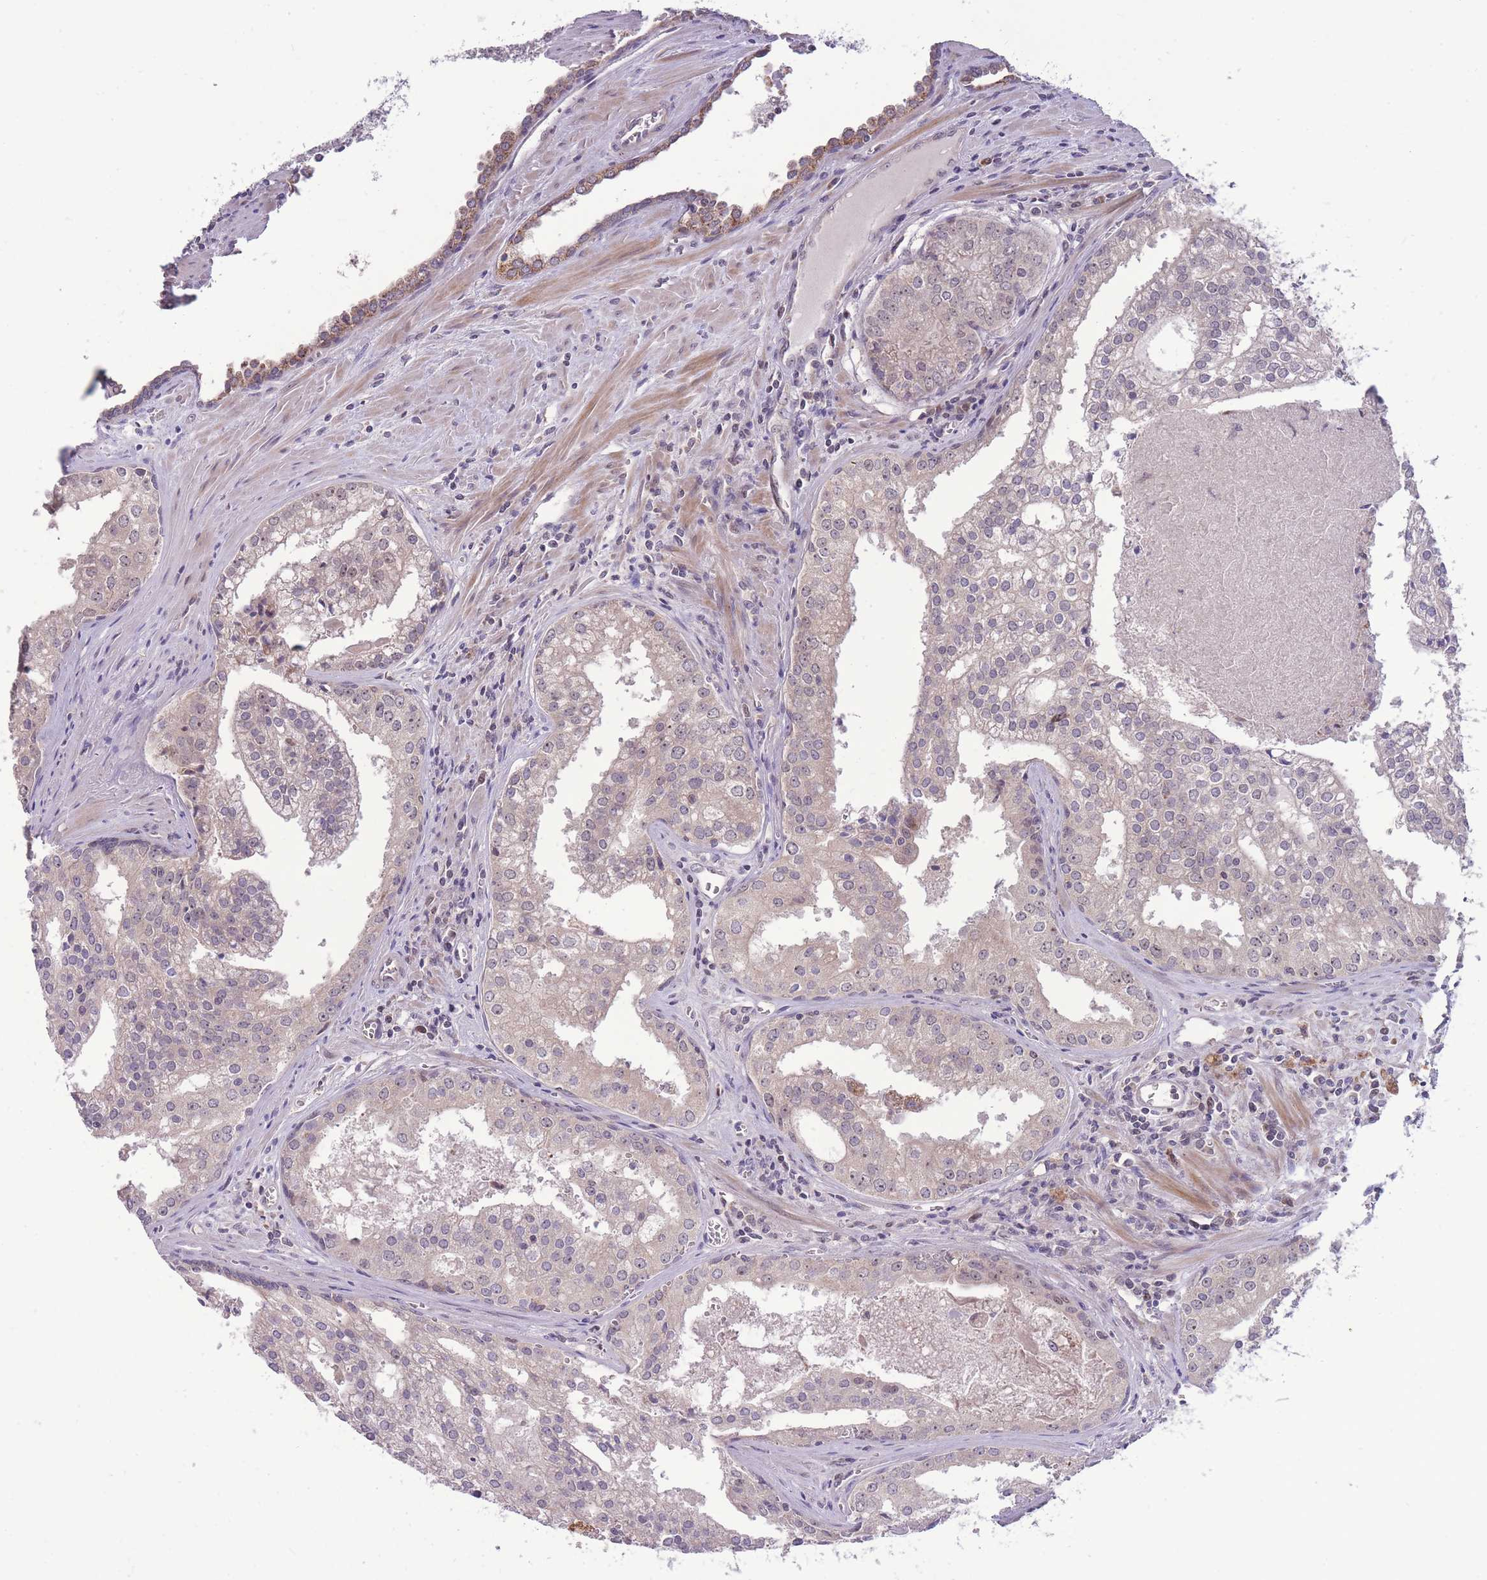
{"staining": {"intensity": "negative", "quantity": "none", "location": "none"}, "tissue": "prostate cancer", "cell_type": "Tumor cells", "image_type": "cancer", "snomed": [{"axis": "morphology", "description": "Adenocarcinoma, High grade"}, {"axis": "topography", "description": "Prostate"}], "caption": "Immunohistochemical staining of adenocarcinoma (high-grade) (prostate) demonstrates no significant positivity in tumor cells.", "gene": "MCIDAS", "patient": {"sex": "male", "age": 68}}